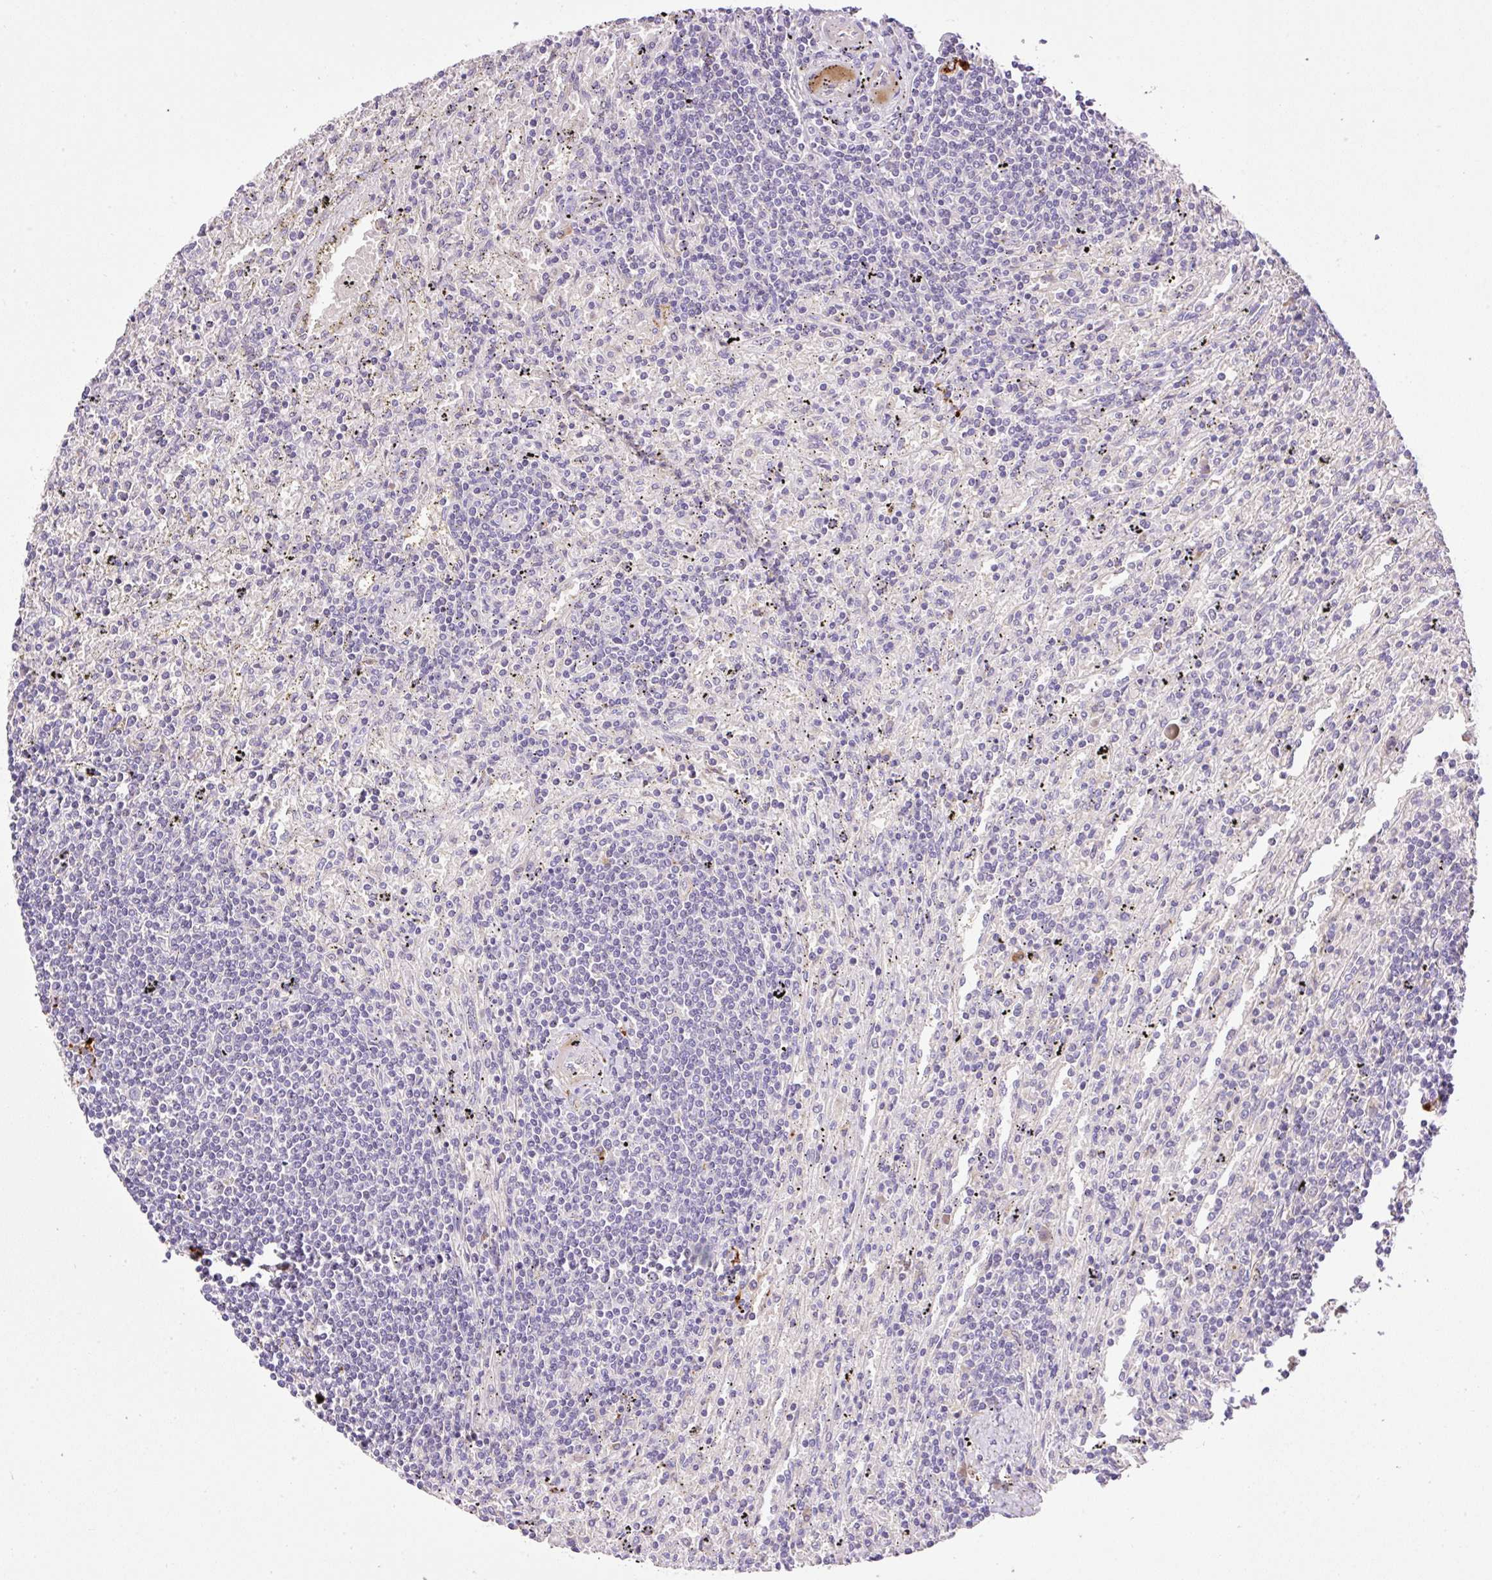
{"staining": {"intensity": "negative", "quantity": "none", "location": "none"}, "tissue": "lymphoma", "cell_type": "Tumor cells", "image_type": "cancer", "snomed": [{"axis": "morphology", "description": "Malignant lymphoma, non-Hodgkin's type, Low grade"}, {"axis": "topography", "description": "Spleen"}], "caption": "This is a micrograph of immunohistochemistry (IHC) staining of lymphoma, which shows no staining in tumor cells. (Immunohistochemistry (ihc), brightfield microscopy, high magnification).", "gene": "HABP4", "patient": {"sex": "male", "age": 76}}